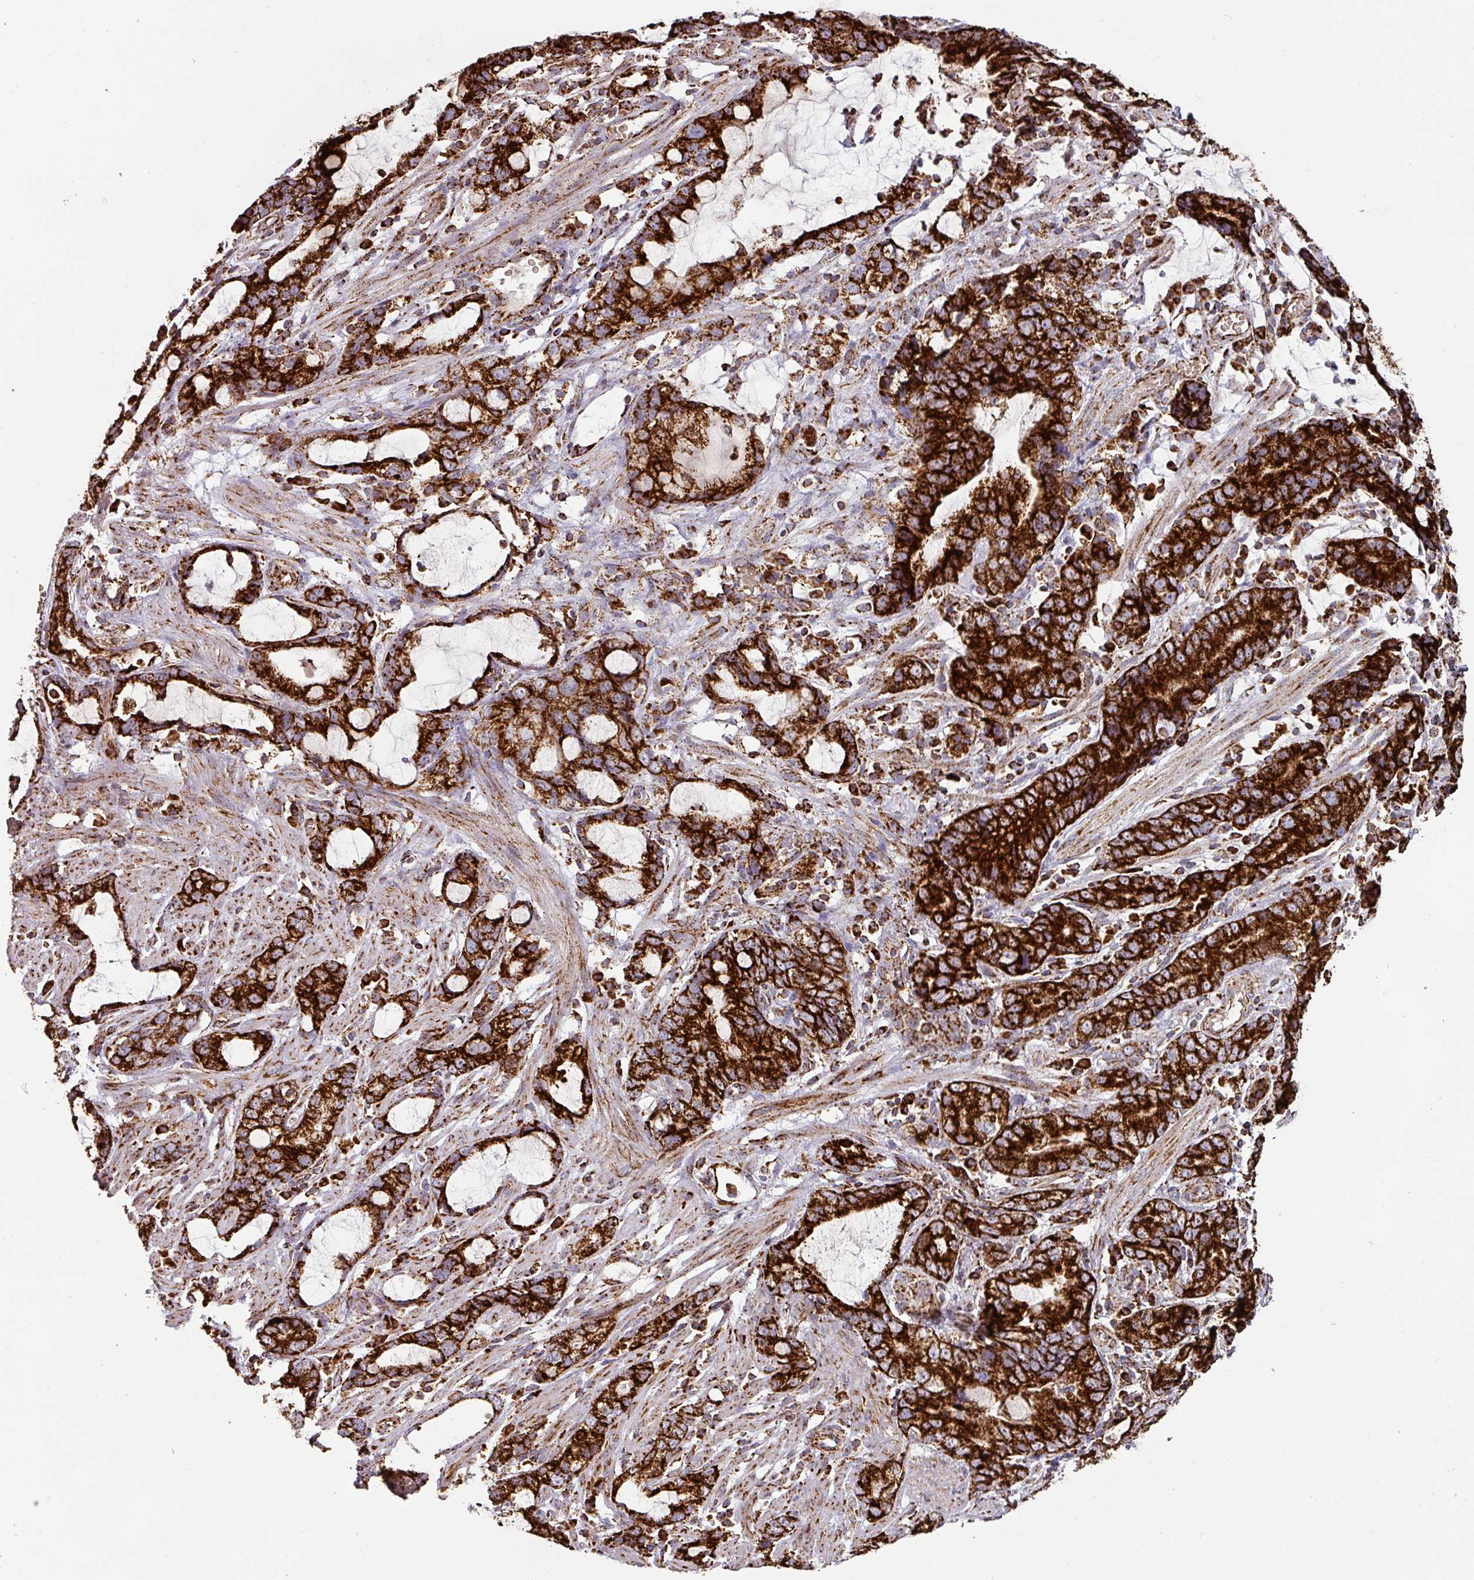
{"staining": {"intensity": "strong", "quantity": ">75%", "location": "cytoplasmic/membranous"}, "tissue": "stomach cancer", "cell_type": "Tumor cells", "image_type": "cancer", "snomed": [{"axis": "morphology", "description": "Adenocarcinoma, NOS"}, {"axis": "topography", "description": "Stomach"}], "caption": "Immunohistochemical staining of stomach adenocarcinoma displays strong cytoplasmic/membranous protein expression in about >75% of tumor cells.", "gene": "TRAP1", "patient": {"sex": "male", "age": 55}}